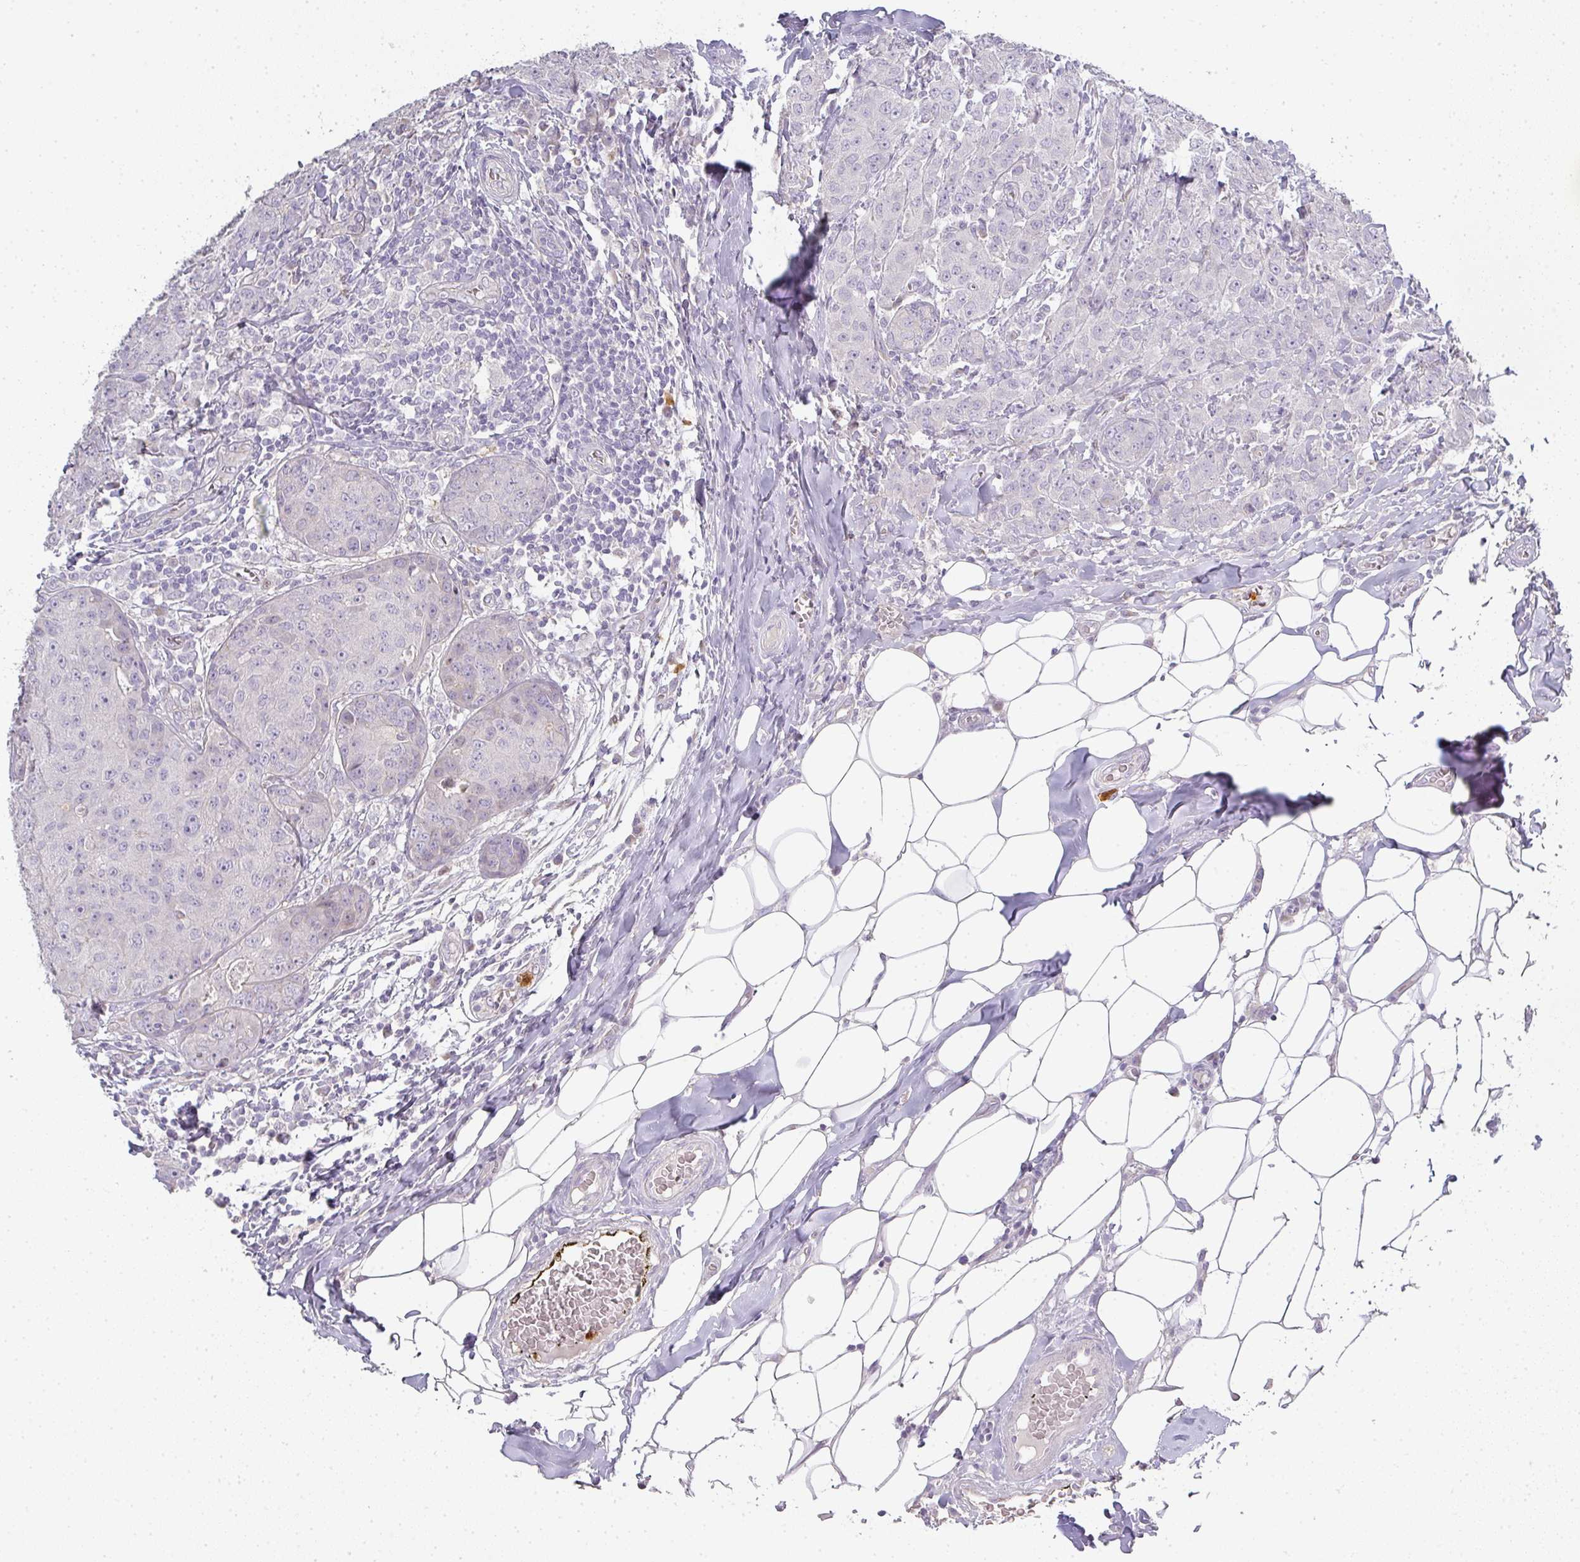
{"staining": {"intensity": "negative", "quantity": "none", "location": "none"}, "tissue": "breast cancer", "cell_type": "Tumor cells", "image_type": "cancer", "snomed": [{"axis": "morphology", "description": "Duct carcinoma"}, {"axis": "topography", "description": "Breast"}], "caption": "Immunohistochemistry (IHC) image of neoplastic tissue: breast cancer stained with DAB shows no significant protein positivity in tumor cells.", "gene": "HHEX", "patient": {"sex": "female", "age": 43}}